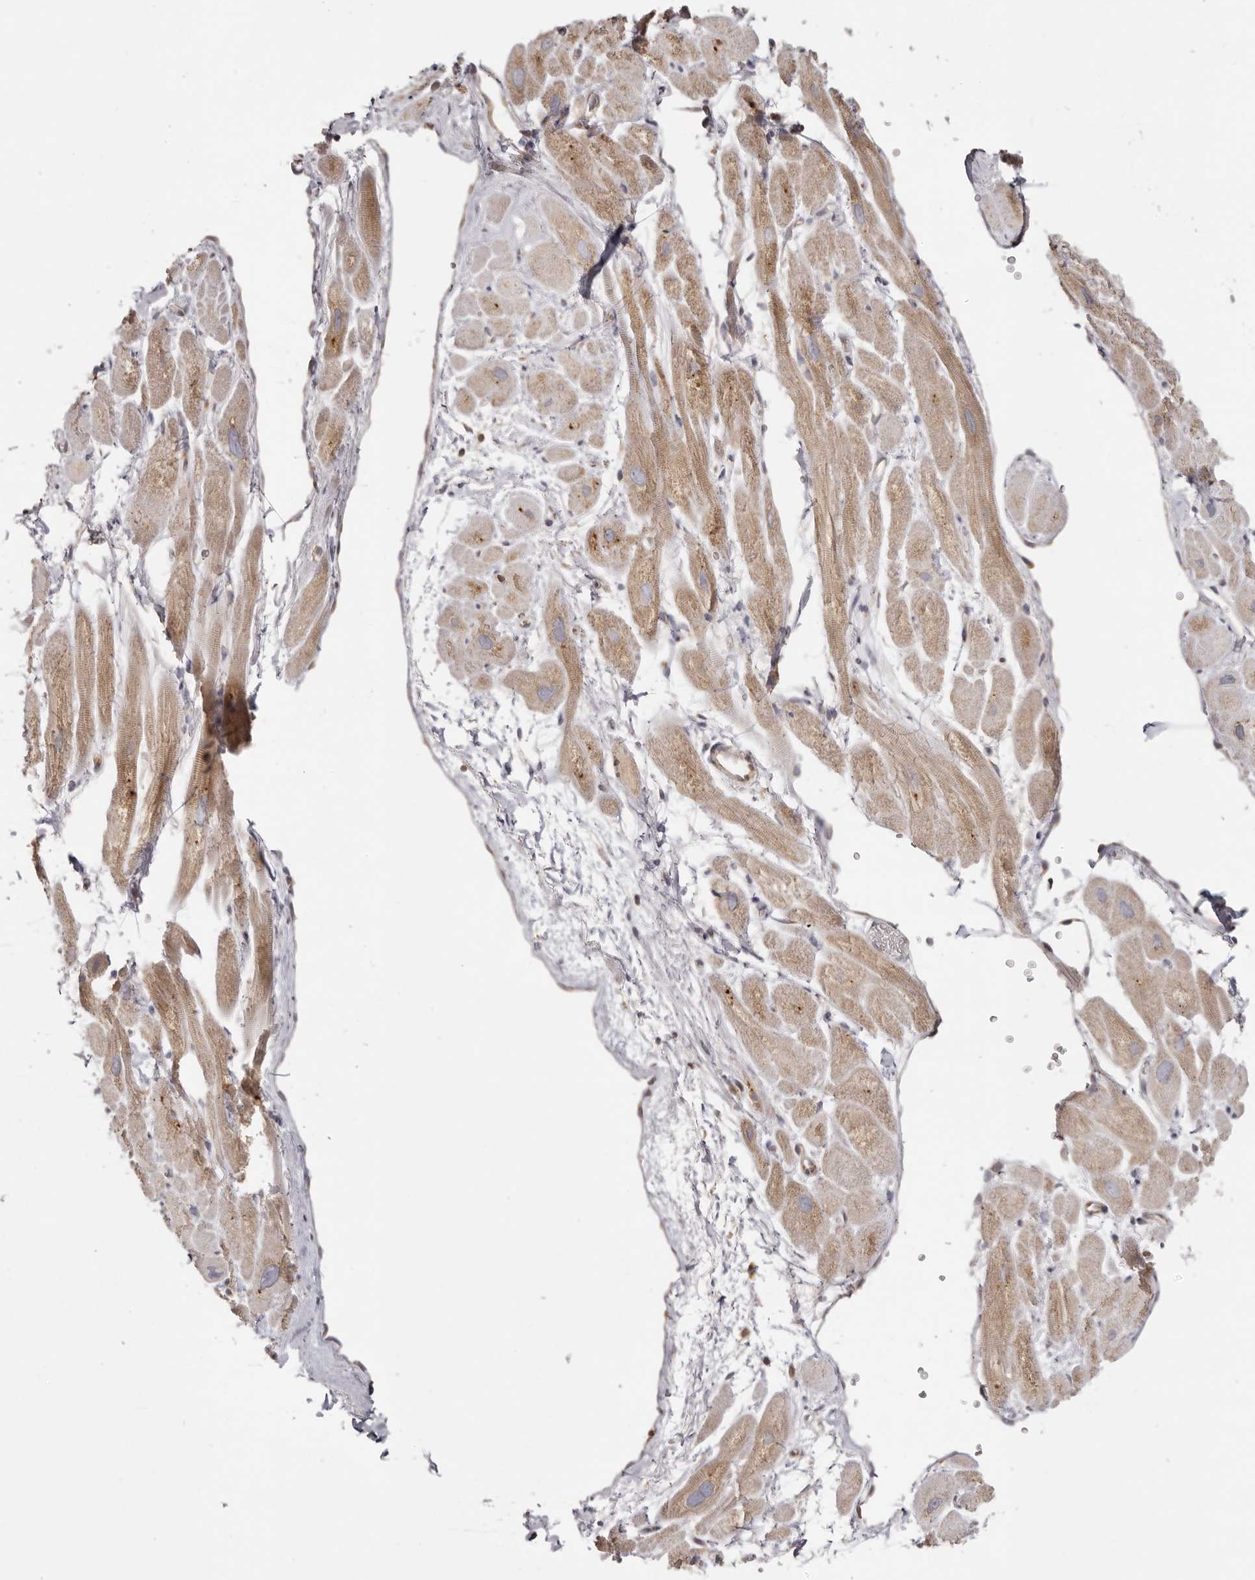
{"staining": {"intensity": "moderate", "quantity": "25%-75%", "location": "cytoplasmic/membranous"}, "tissue": "heart muscle", "cell_type": "Cardiomyocytes", "image_type": "normal", "snomed": [{"axis": "morphology", "description": "Normal tissue, NOS"}, {"axis": "topography", "description": "Heart"}], "caption": "This histopathology image displays immunohistochemistry staining of unremarkable heart muscle, with medium moderate cytoplasmic/membranous expression in approximately 25%-75% of cardiomyocytes.", "gene": "EEF1E1", "patient": {"sex": "male", "age": 49}}